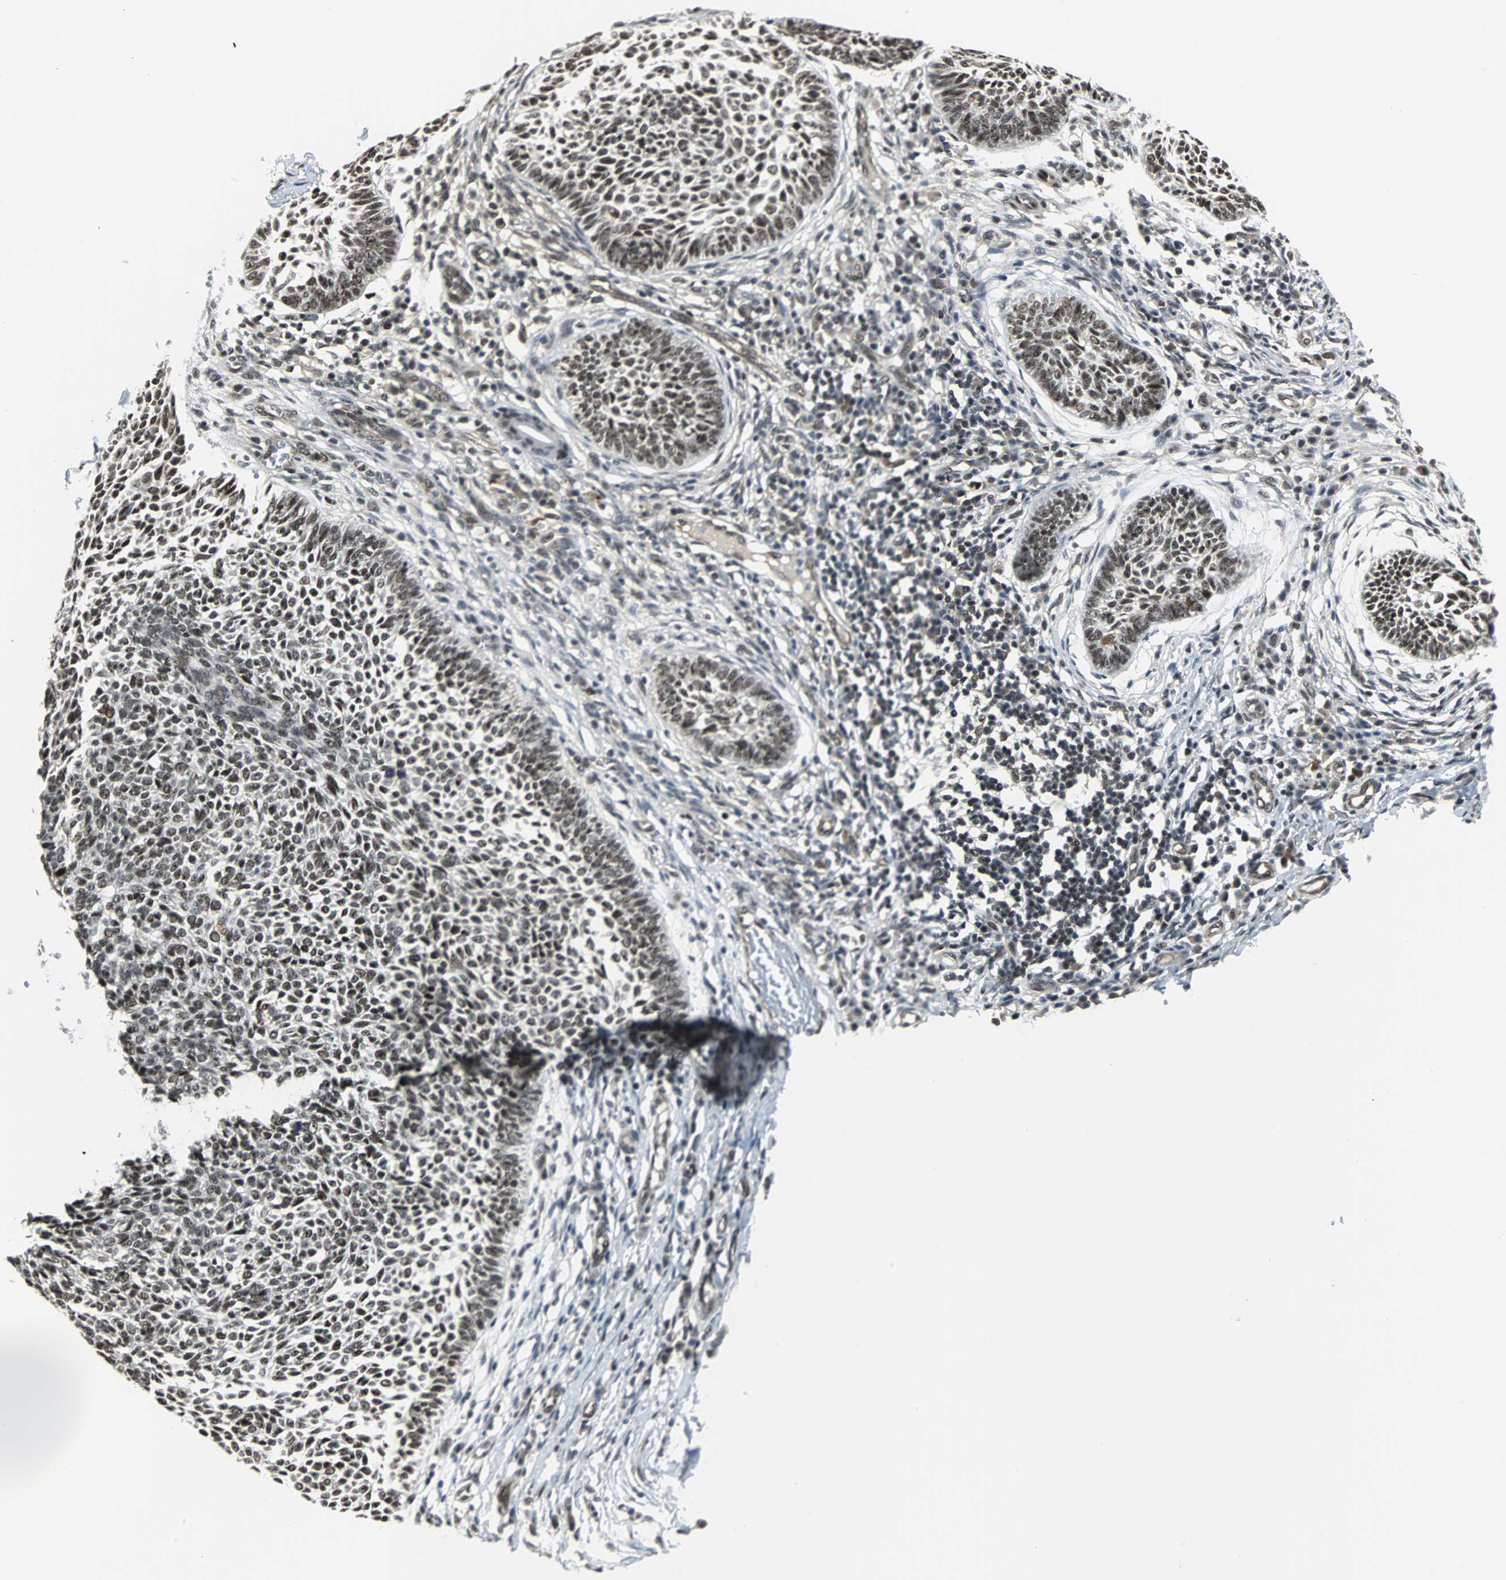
{"staining": {"intensity": "strong", "quantity": ">75%", "location": "nuclear"}, "tissue": "skin cancer", "cell_type": "Tumor cells", "image_type": "cancer", "snomed": [{"axis": "morphology", "description": "Normal tissue, NOS"}, {"axis": "morphology", "description": "Basal cell carcinoma"}, {"axis": "topography", "description": "Skin"}], "caption": "Skin cancer tissue shows strong nuclear positivity in about >75% of tumor cells Nuclei are stained in blue.", "gene": "MED4", "patient": {"sex": "male", "age": 87}}